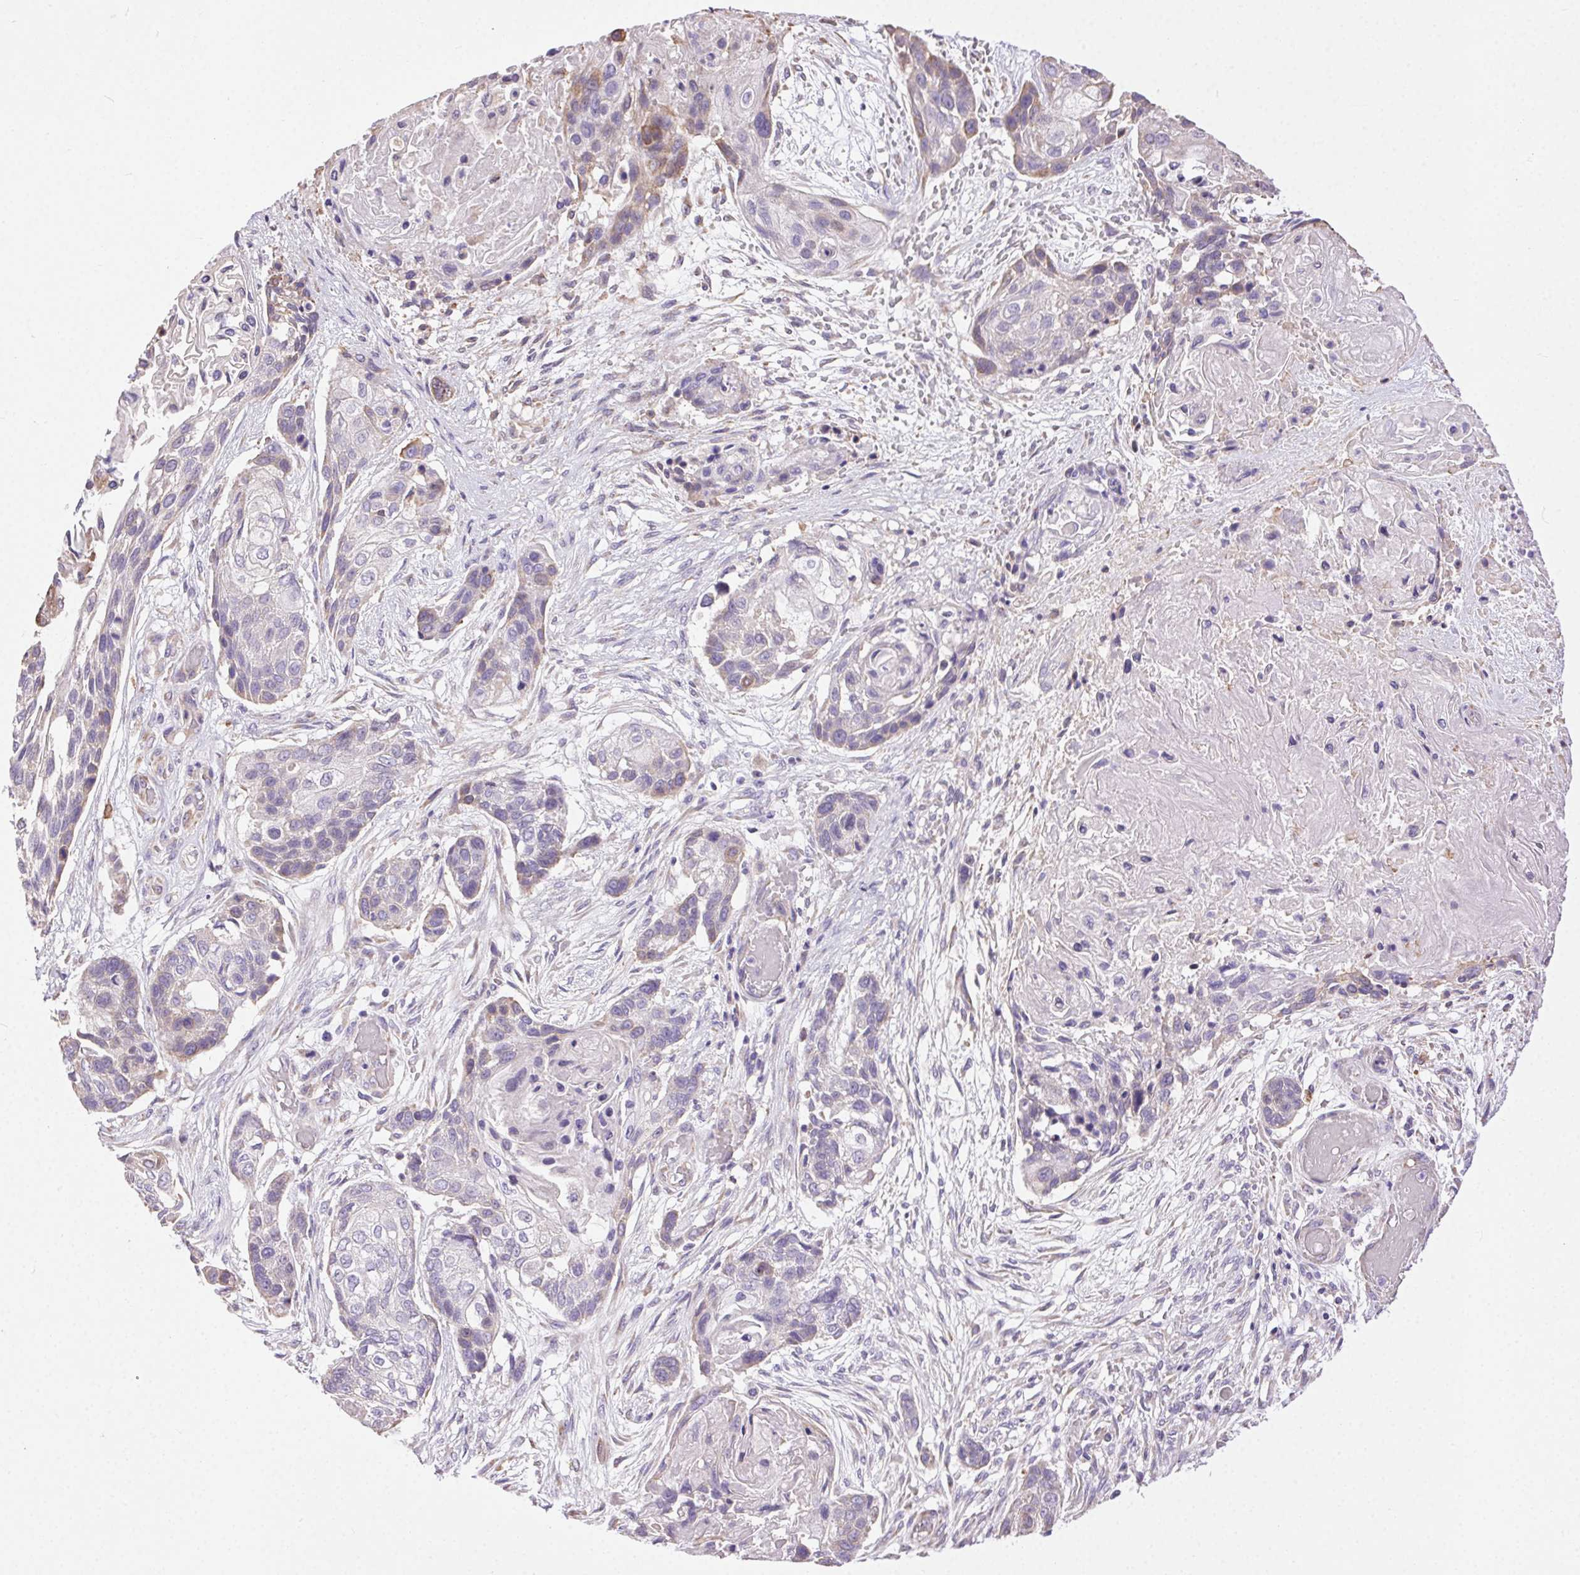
{"staining": {"intensity": "negative", "quantity": "none", "location": "none"}, "tissue": "lung cancer", "cell_type": "Tumor cells", "image_type": "cancer", "snomed": [{"axis": "morphology", "description": "Squamous cell carcinoma, NOS"}, {"axis": "topography", "description": "Lung"}], "caption": "High magnification brightfield microscopy of lung squamous cell carcinoma stained with DAB (brown) and counterstained with hematoxylin (blue): tumor cells show no significant positivity.", "gene": "SNX31", "patient": {"sex": "male", "age": 69}}